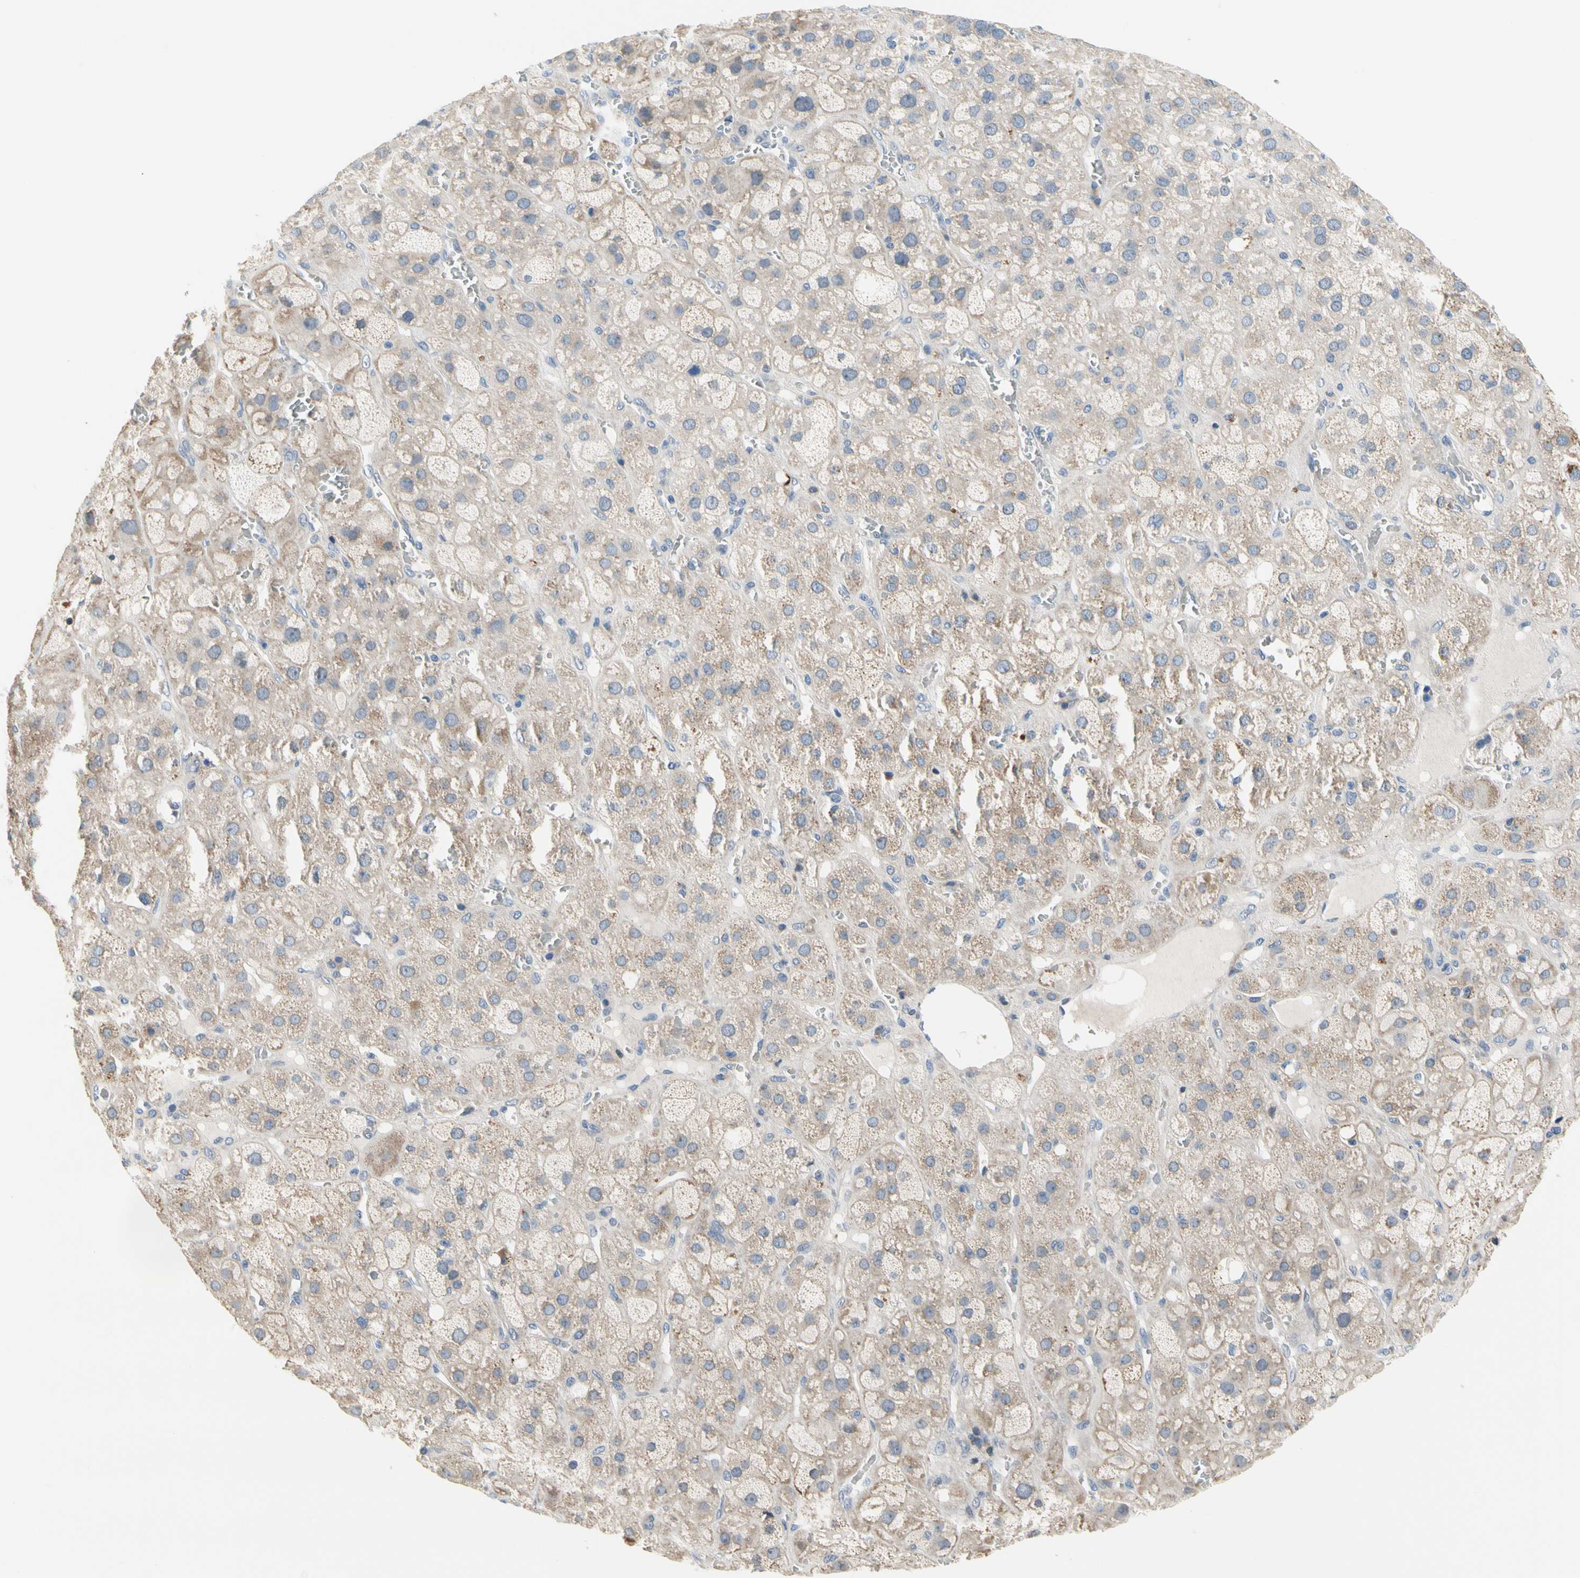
{"staining": {"intensity": "weak", "quantity": "25%-75%", "location": "cytoplasmic/membranous"}, "tissue": "adrenal gland", "cell_type": "Glandular cells", "image_type": "normal", "snomed": [{"axis": "morphology", "description": "Normal tissue, NOS"}, {"axis": "topography", "description": "Adrenal gland"}], "caption": "Weak cytoplasmic/membranous protein staining is appreciated in approximately 25%-75% of glandular cells in adrenal gland. The staining is performed using DAB (3,3'-diaminobenzidine) brown chromogen to label protein expression. The nuclei are counter-stained blue using hematoxylin.", "gene": "NFASC", "patient": {"sex": "female", "age": 47}}